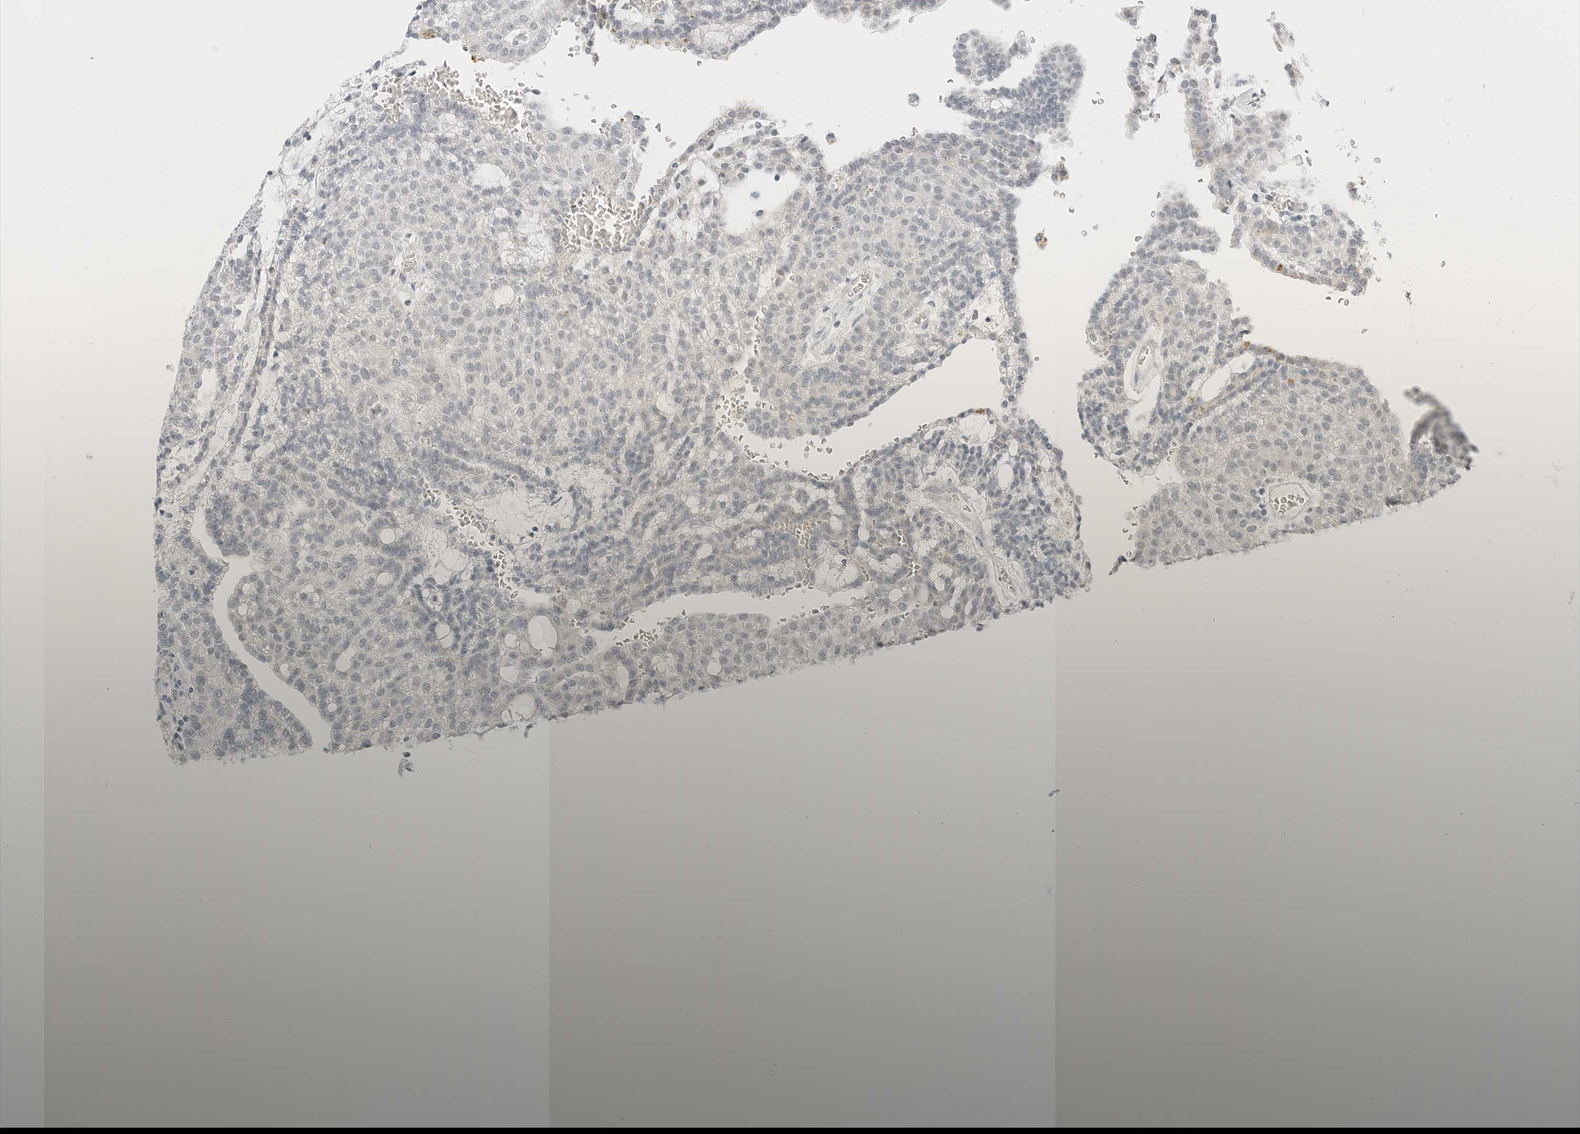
{"staining": {"intensity": "negative", "quantity": "none", "location": "none"}, "tissue": "renal cancer", "cell_type": "Tumor cells", "image_type": "cancer", "snomed": [{"axis": "morphology", "description": "Adenocarcinoma, NOS"}, {"axis": "topography", "description": "Kidney"}], "caption": "Immunohistochemistry (IHC) image of renal cancer stained for a protein (brown), which reveals no expression in tumor cells. Brightfield microscopy of immunohistochemistry (IHC) stained with DAB (3,3'-diaminobenzidine) (brown) and hematoxylin (blue), captured at high magnification.", "gene": "CCSAP", "patient": {"sex": "male", "age": 63}}